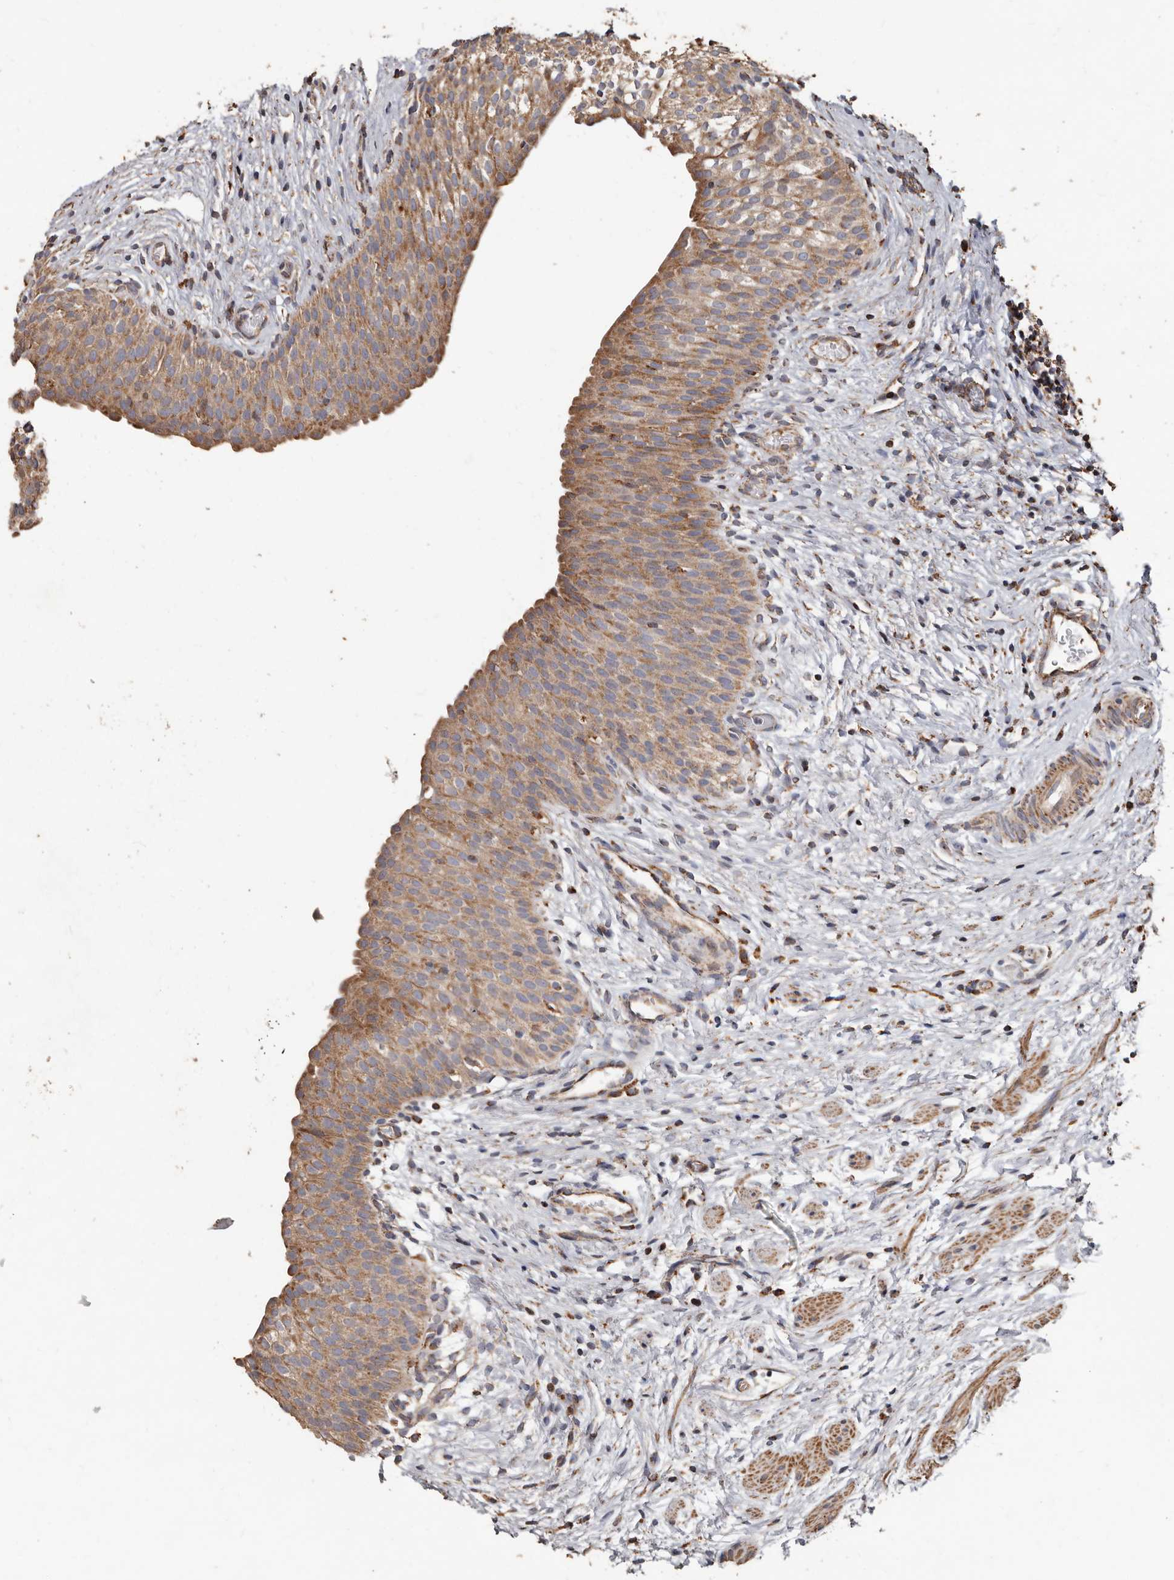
{"staining": {"intensity": "moderate", "quantity": ">75%", "location": "cytoplasmic/membranous"}, "tissue": "urinary bladder", "cell_type": "Urothelial cells", "image_type": "normal", "snomed": [{"axis": "morphology", "description": "Normal tissue, NOS"}, {"axis": "topography", "description": "Urinary bladder"}], "caption": "Immunohistochemical staining of normal urinary bladder displays >75% levels of moderate cytoplasmic/membranous protein positivity in about >75% of urothelial cells.", "gene": "OSGIN2", "patient": {"sex": "male", "age": 1}}